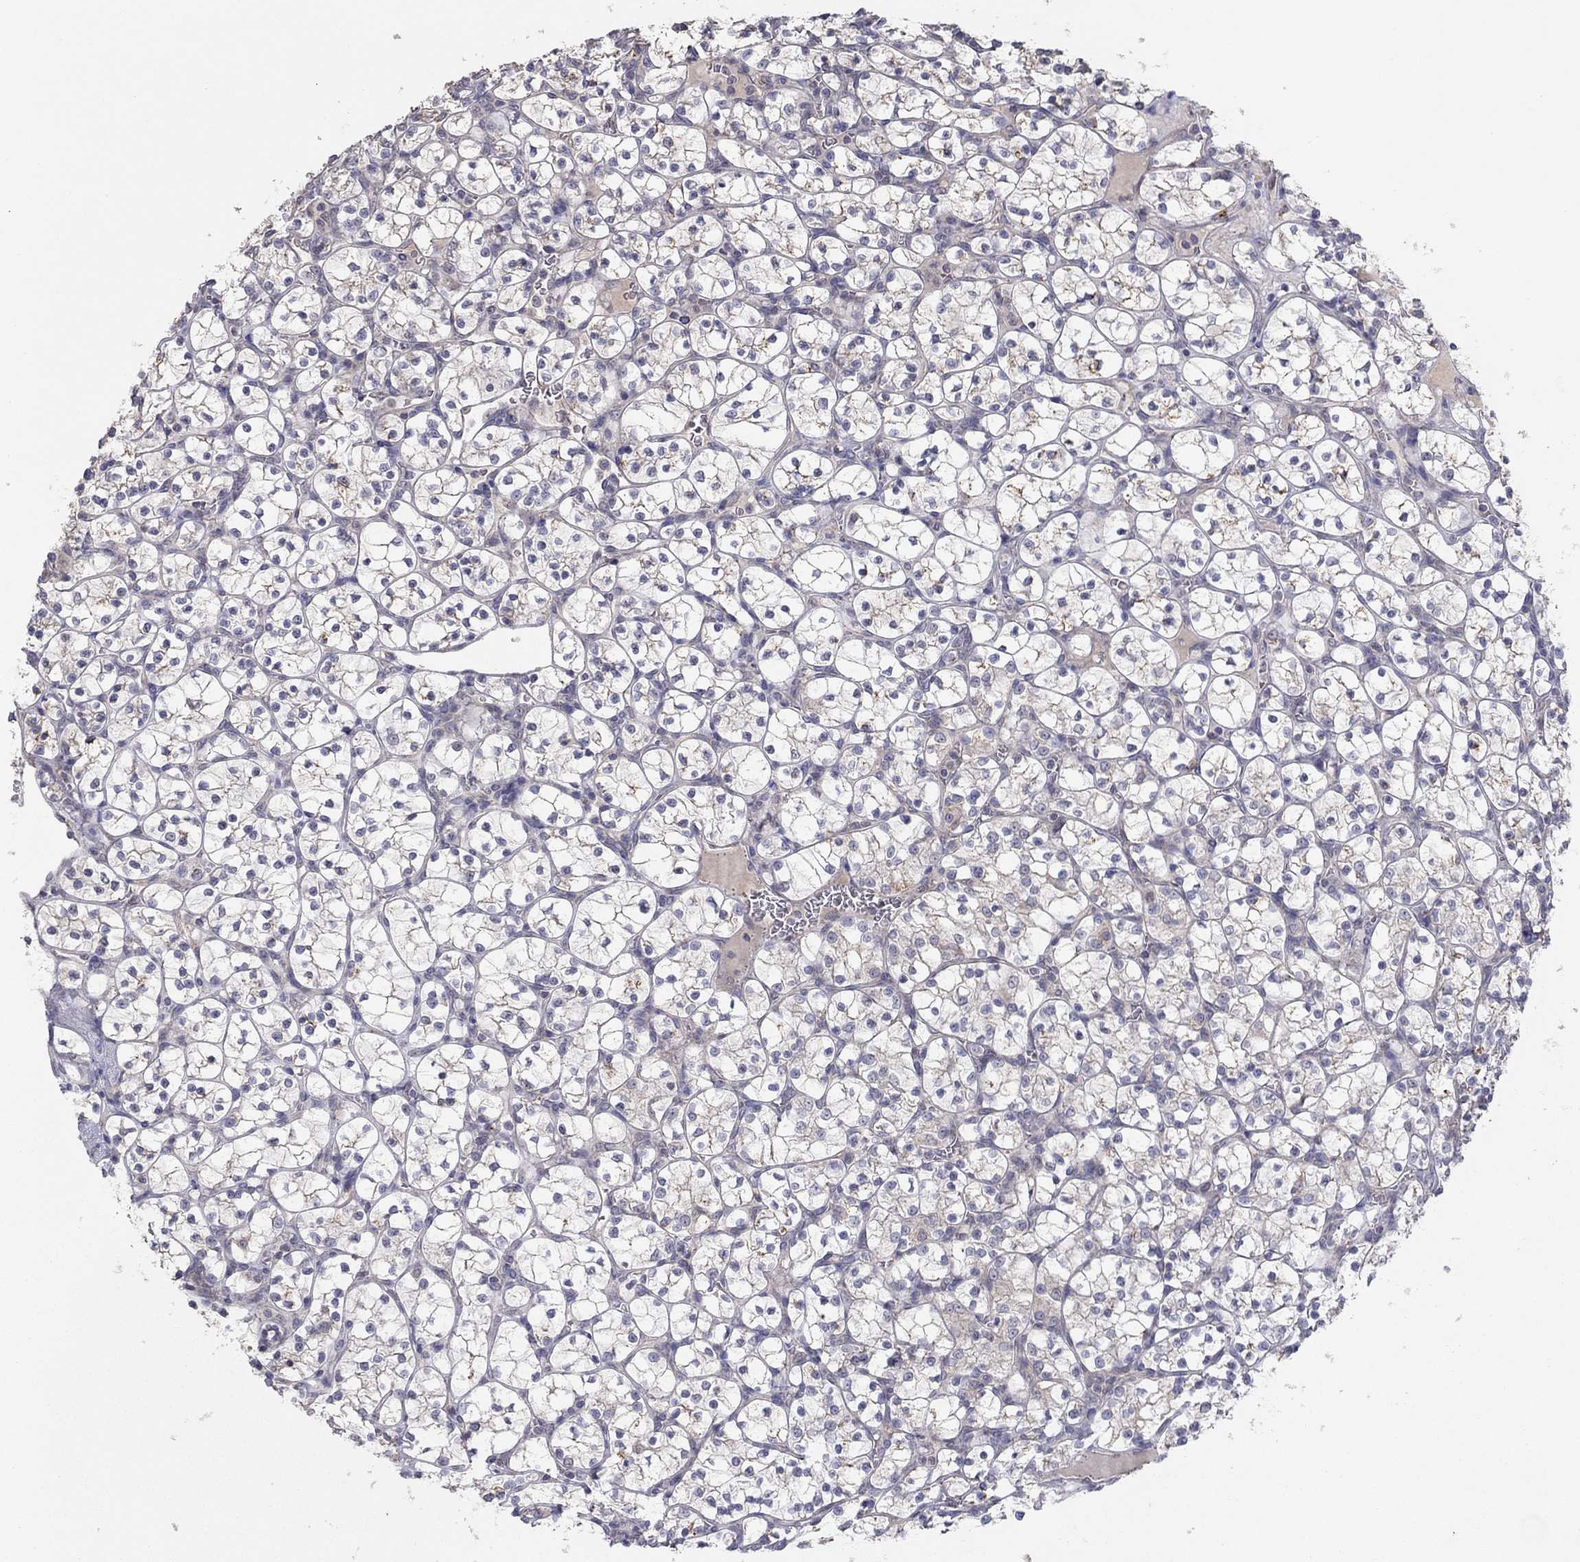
{"staining": {"intensity": "negative", "quantity": "none", "location": "none"}, "tissue": "renal cancer", "cell_type": "Tumor cells", "image_type": "cancer", "snomed": [{"axis": "morphology", "description": "Adenocarcinoma, NOS"}, {"axis": "topography", "description": "Kidney"}], "caption": "An image of human renal cancer is negative for staining in tumor cells. Brightfield microscopy of immunohistochemistry (IHC) stained with DAB (3,3'-diaminobenzidine) (brown) and hematoxylin (blue), captured at high magnification.", "gene": "CRACDL", "patient": {"sex": "female", "age": 89}}